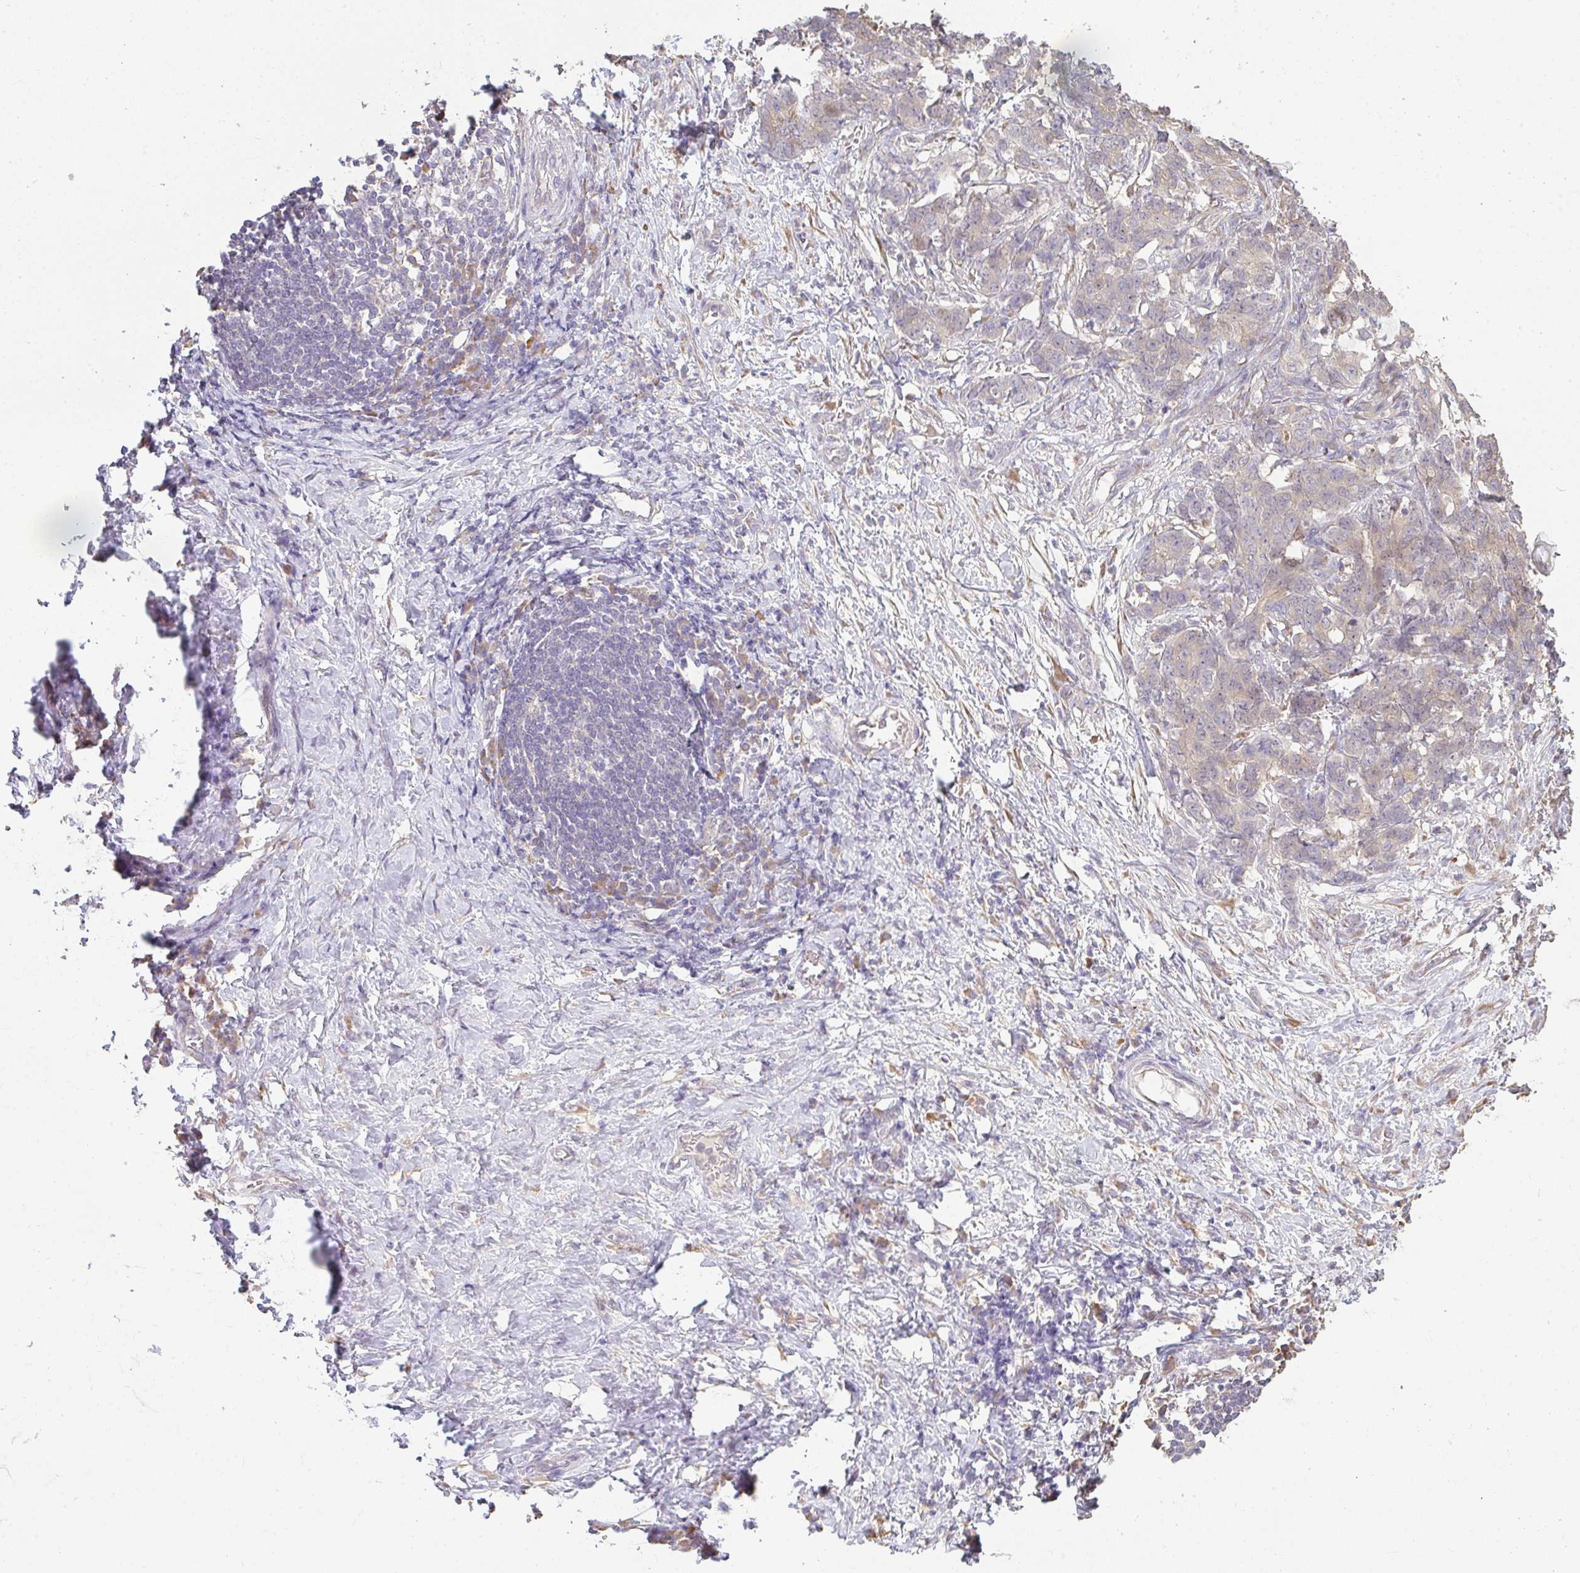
{"staining": {"intensity": "weak", "quantity": "<25%", "location": "cytoplasmic/membranous"}, "tissue": "stomach cancer", "cell_type": "Tumor cells", "image_type": "cancer", "snomed": [{"axis": "morphology", "description": "Normal tissue, NOS"}, {"axis": "morphology", "description": "Adenocarcinoma, NOS"}, {"axis": "topography", "description": "Stomach"}], "caption": "The image shows no staining of tumor cells in adenocarcinoma (stomach).", "gene": "BRINP3", "patient": {"sex": "female", "age": 64}}